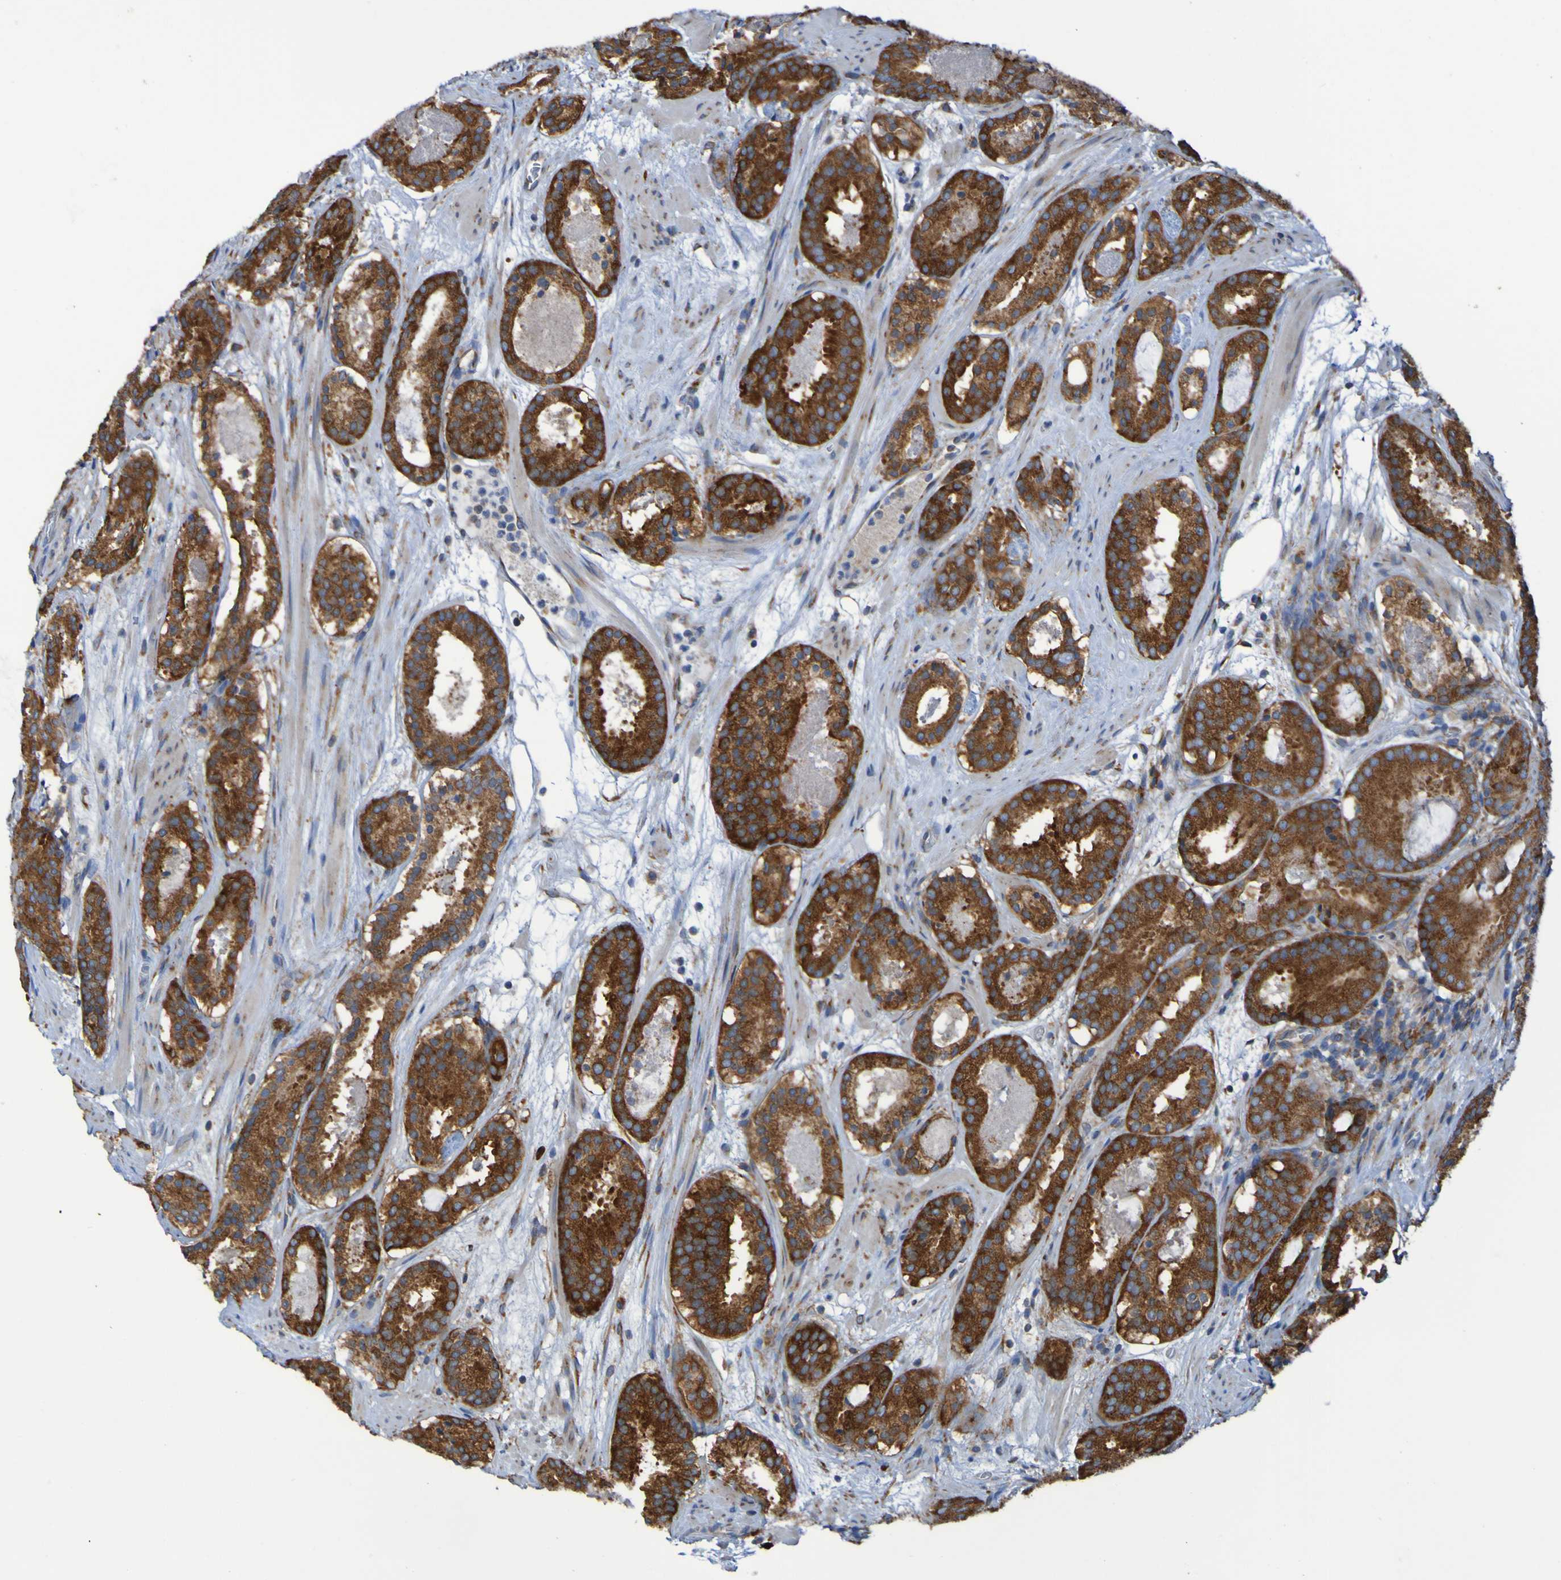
{"staining": {"intensity": "strong", "quantity": ">75%", "location": "cytoplasmic/membranous"}, "tissue": "prostate cancer", "cell_type": "Tumor cells", "image_type": "cancer", "snomed": [{"axis": "morphology", "description": "Adenocarcinoma, Low grade"}, {"axis": "topography", "description": "Prostate"}], "caption": "High-magnification brightfield microscopy of low-grade adenocarcinoma (prostate) stained with DAB (brown) and counterstained with hematoxylin (blue). tumor cells exhibit strong cytoplasmic/membranous staining is identified in about>75% of cells. (Brightfield microscopy of DAB IHC at high magnification).", "gene": "FKBP3", "patient": {"sex": "male", "age": 69}}